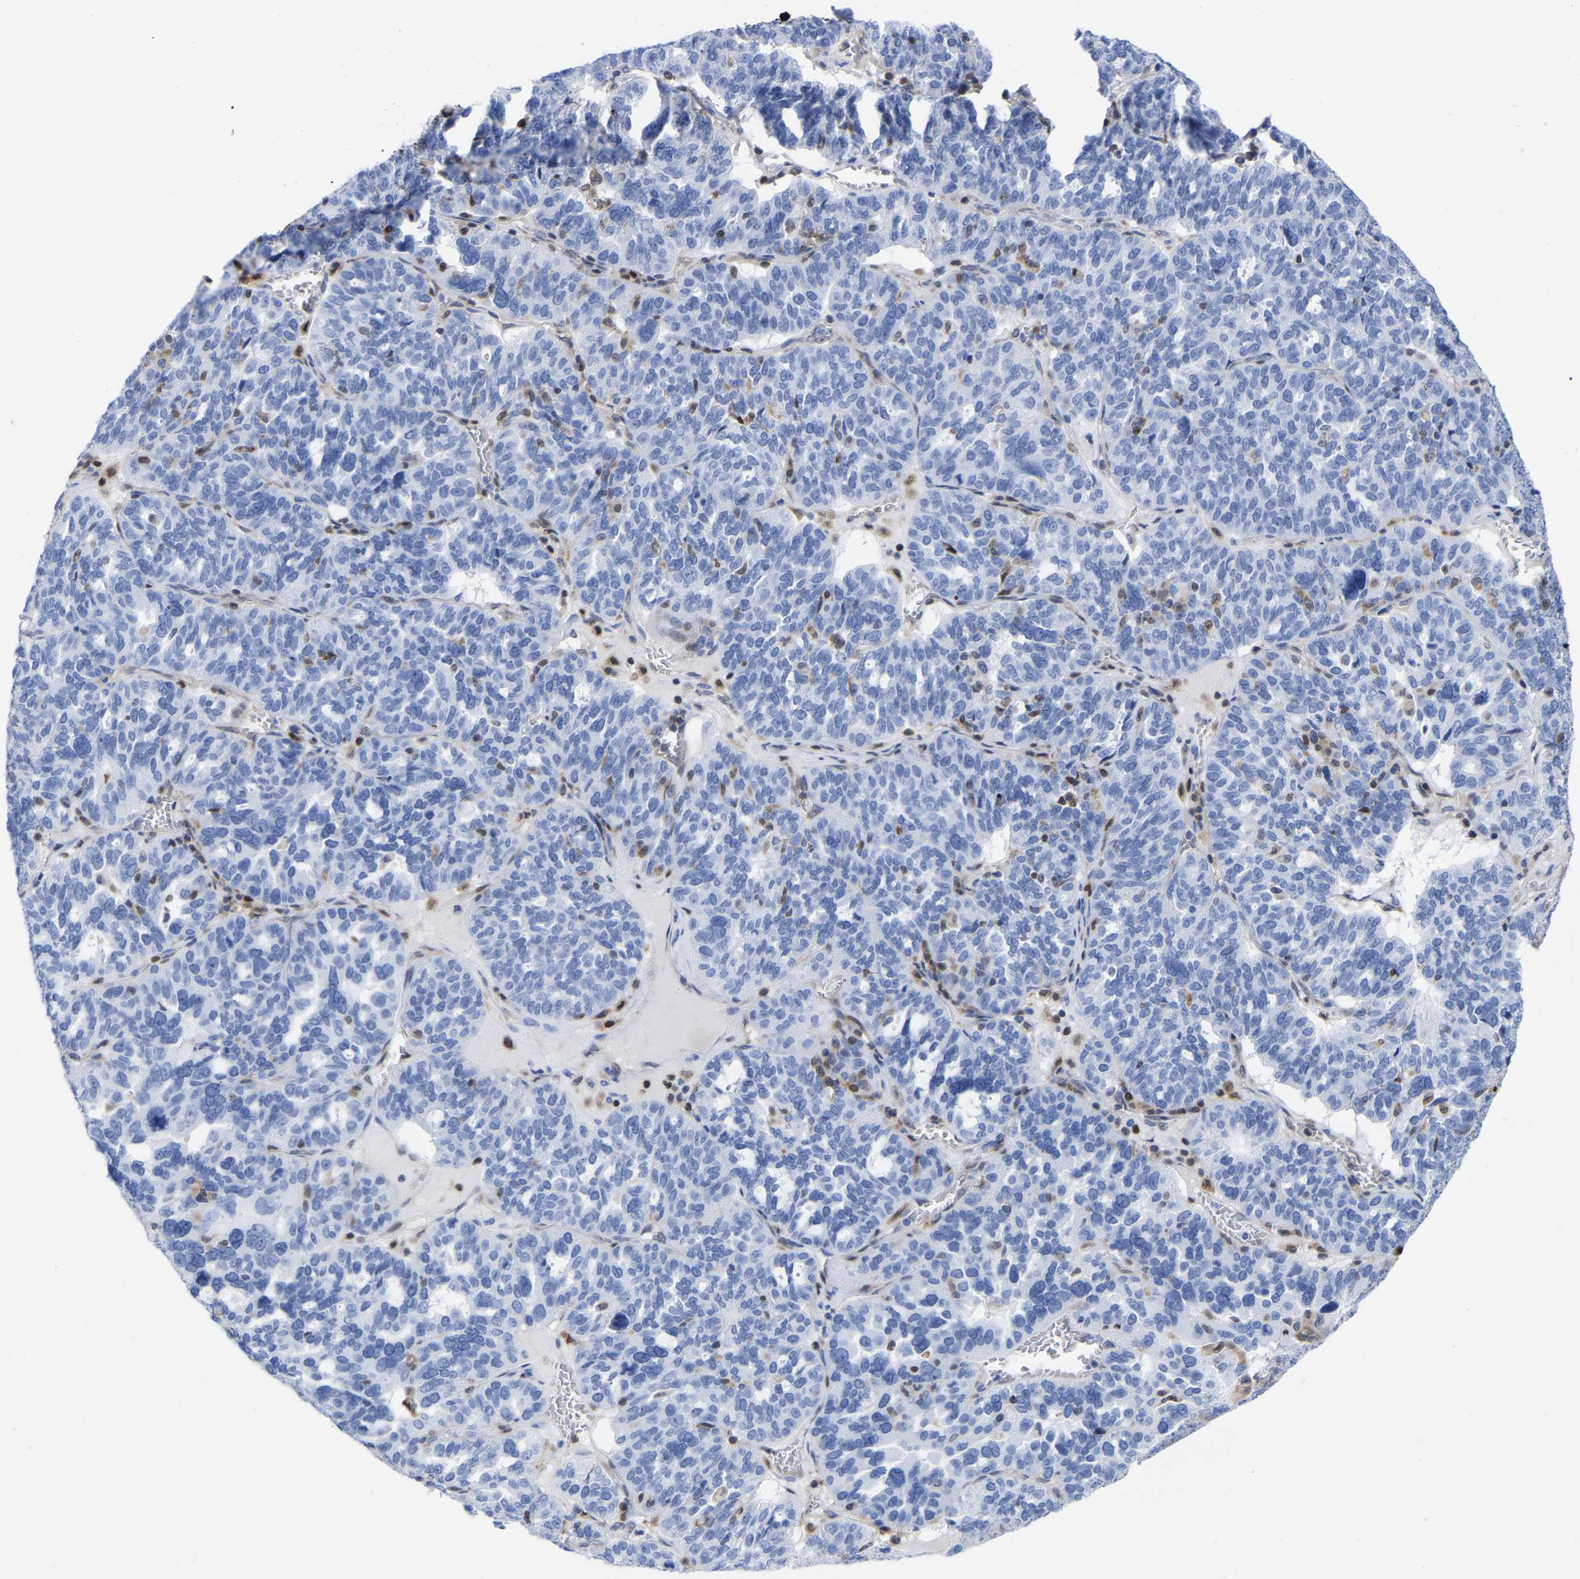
{"staining": {"intensity": "negative", "quantity": "none", "location": "none"}, "tissue": "ovarian cancer", "cell_type": "Tumor cells", "image_type": "cancer", "snomed": [{"axis": "morphology", "description": "Cystadenocarcinoma, serous, NOS"}, {"axis": "topography", "description": "Ovary"}], "caption": "Histopathology image shows no protein positivity in tumor cells of ovarian serous cystadenocarcinoma tissue.", "gene": "GIMAP4", "patient": {"sex": "female", "age": 59}}